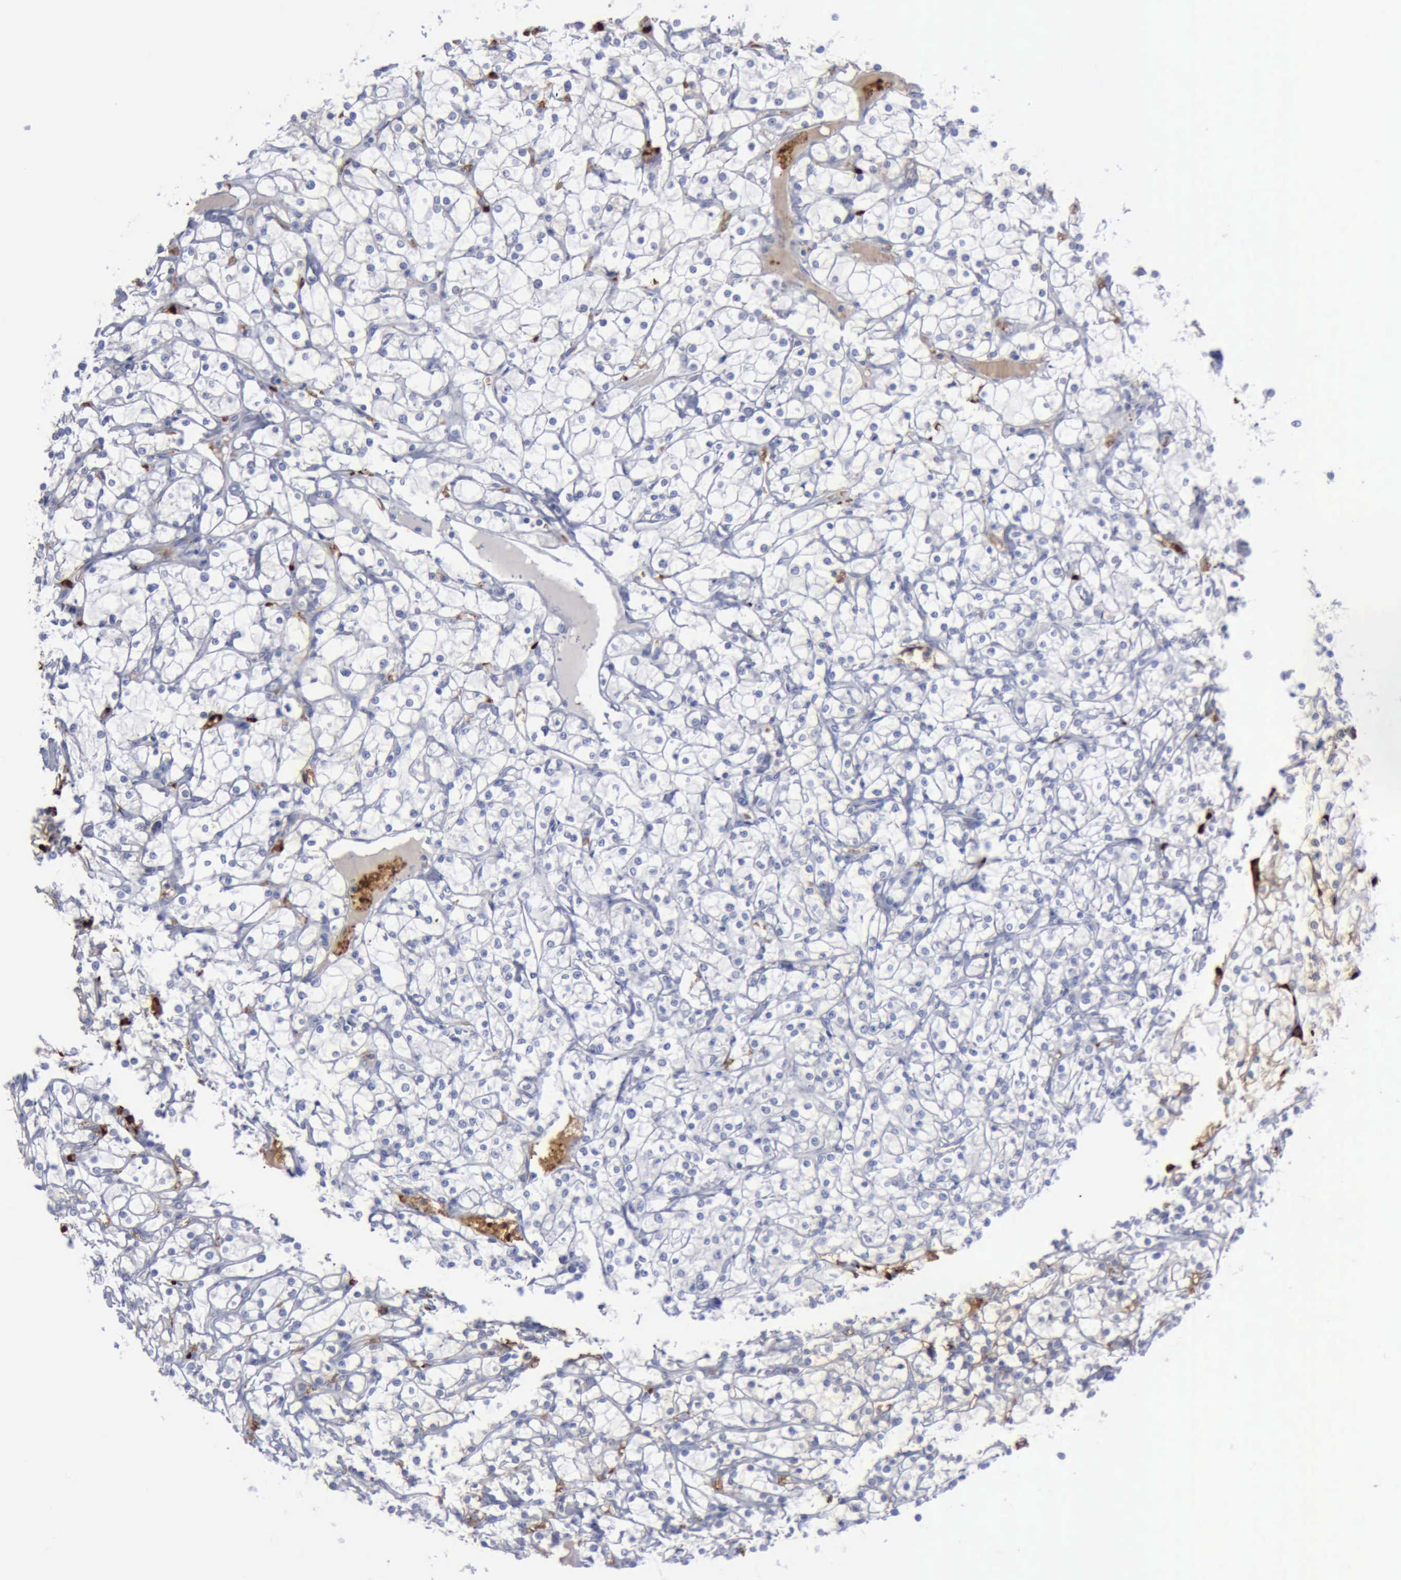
{"staining": {"intensity": "negative", "quantity": "none", "location": "none"}, "tissue": "renal cancer", "cell_type": "Tumor cells", "image_type": "cancer", "snomed": [{"axis": "morphology", "description": "Adenocarcinoma, NOS"}, {"axis": "topography", "description": "Kidney"}], "caption": "Immunohistochemistry of renal adenocarcinoma reveals no staining in tumor cells.", "gene": "TGFB1", "patient": {"sex": "female", "age": 73}}